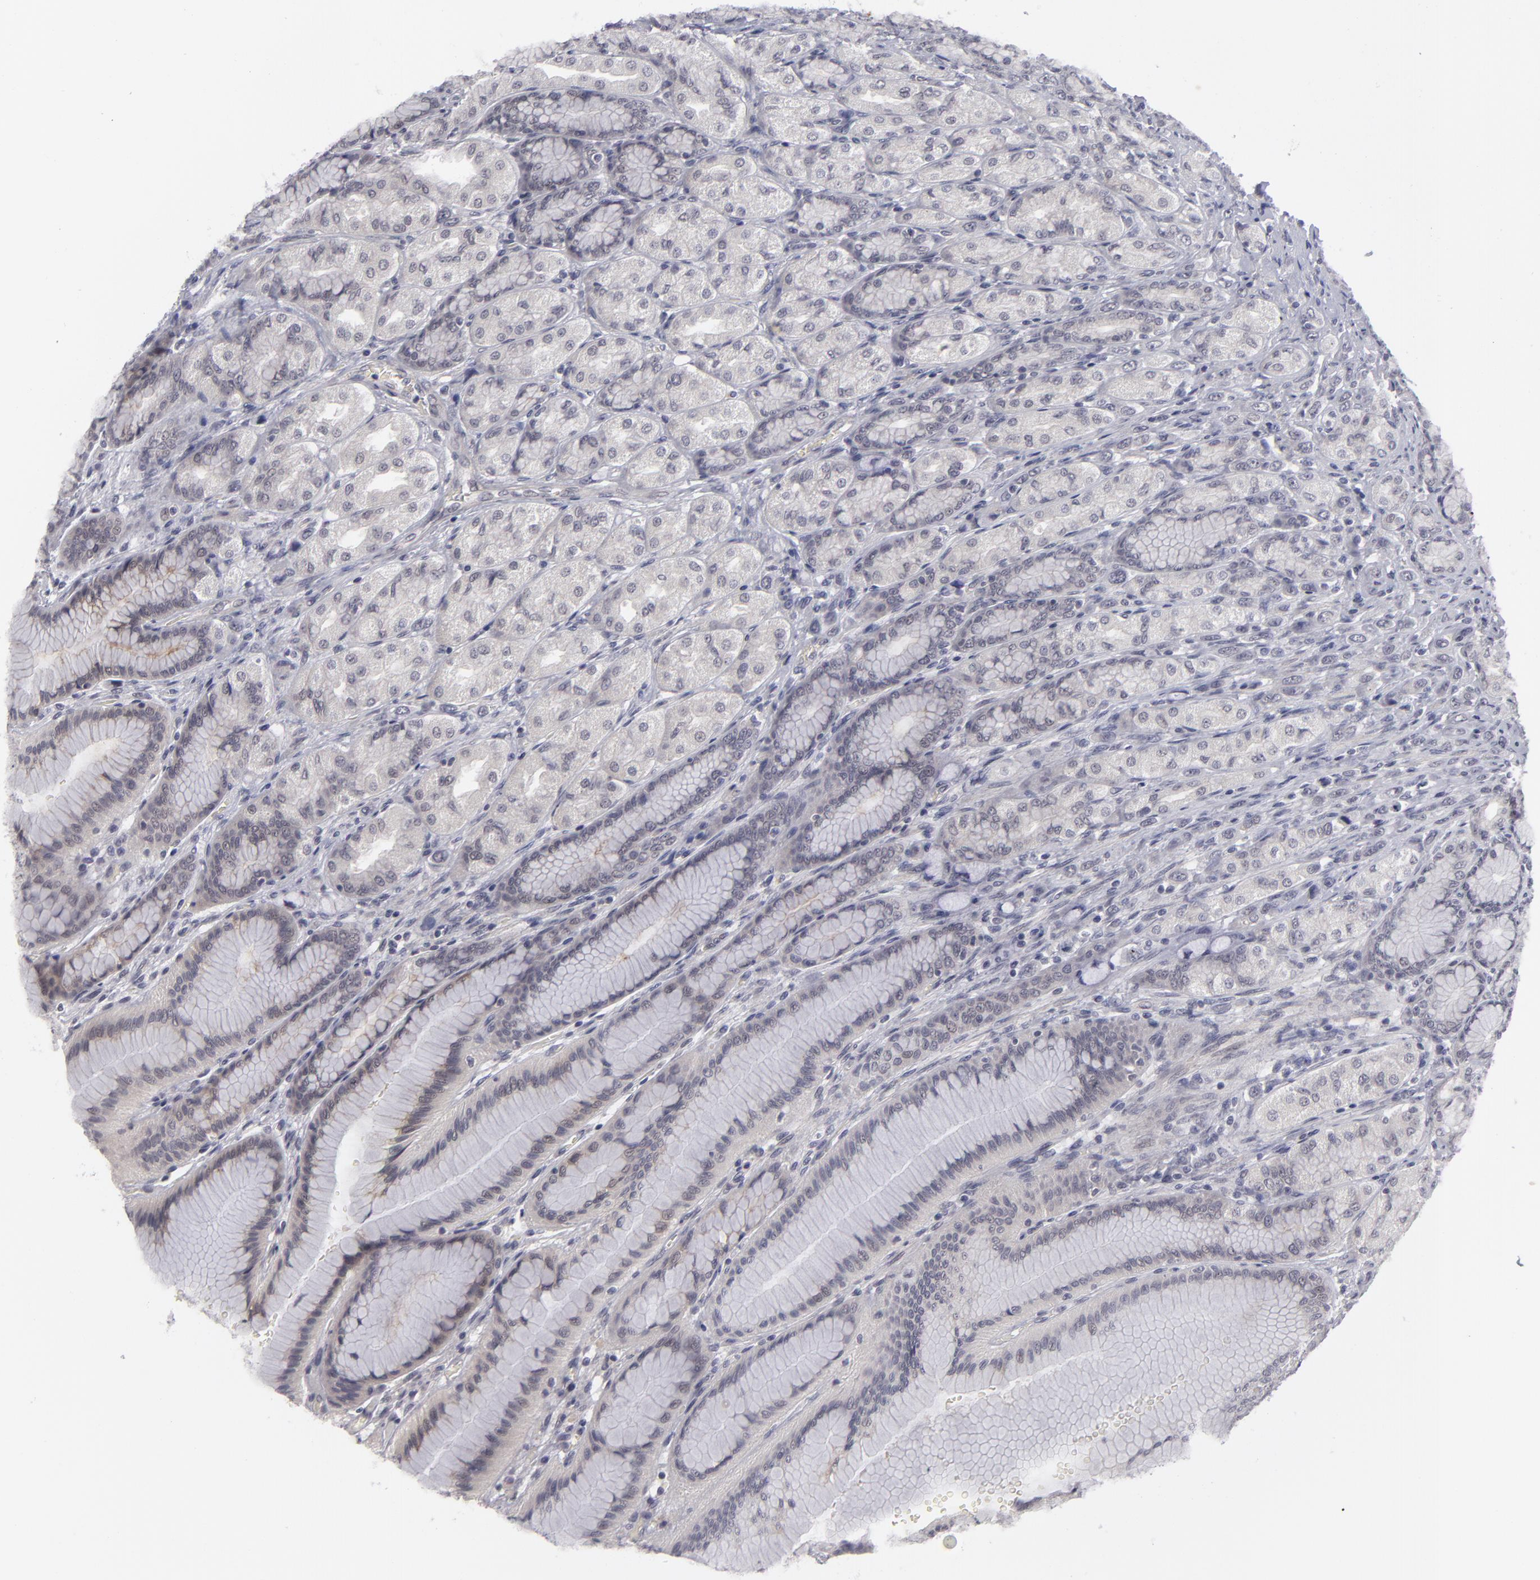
{"staining": {"intensity": "negative", "quantity": "none", "location": "none"}, "tissue": "stomach", "cell_type": "Glandular cells", "image_type": "normal", "snomed": [{"axis": "morphology", "description": "Normal tissue, NOS"}, {"axis": "morphology", "description": "Adenocarcinoma, NOS"}, {"axis": "topography", "description": "Stomach"}, {"axis": "topography", "description": "Stomach, lower"}], "caption": "The immunohistochemistry micrograph has no significant expression in glandular cells of stomach.", "gene": "DLG3", "patient": {"sex": "female", "age": 65}}